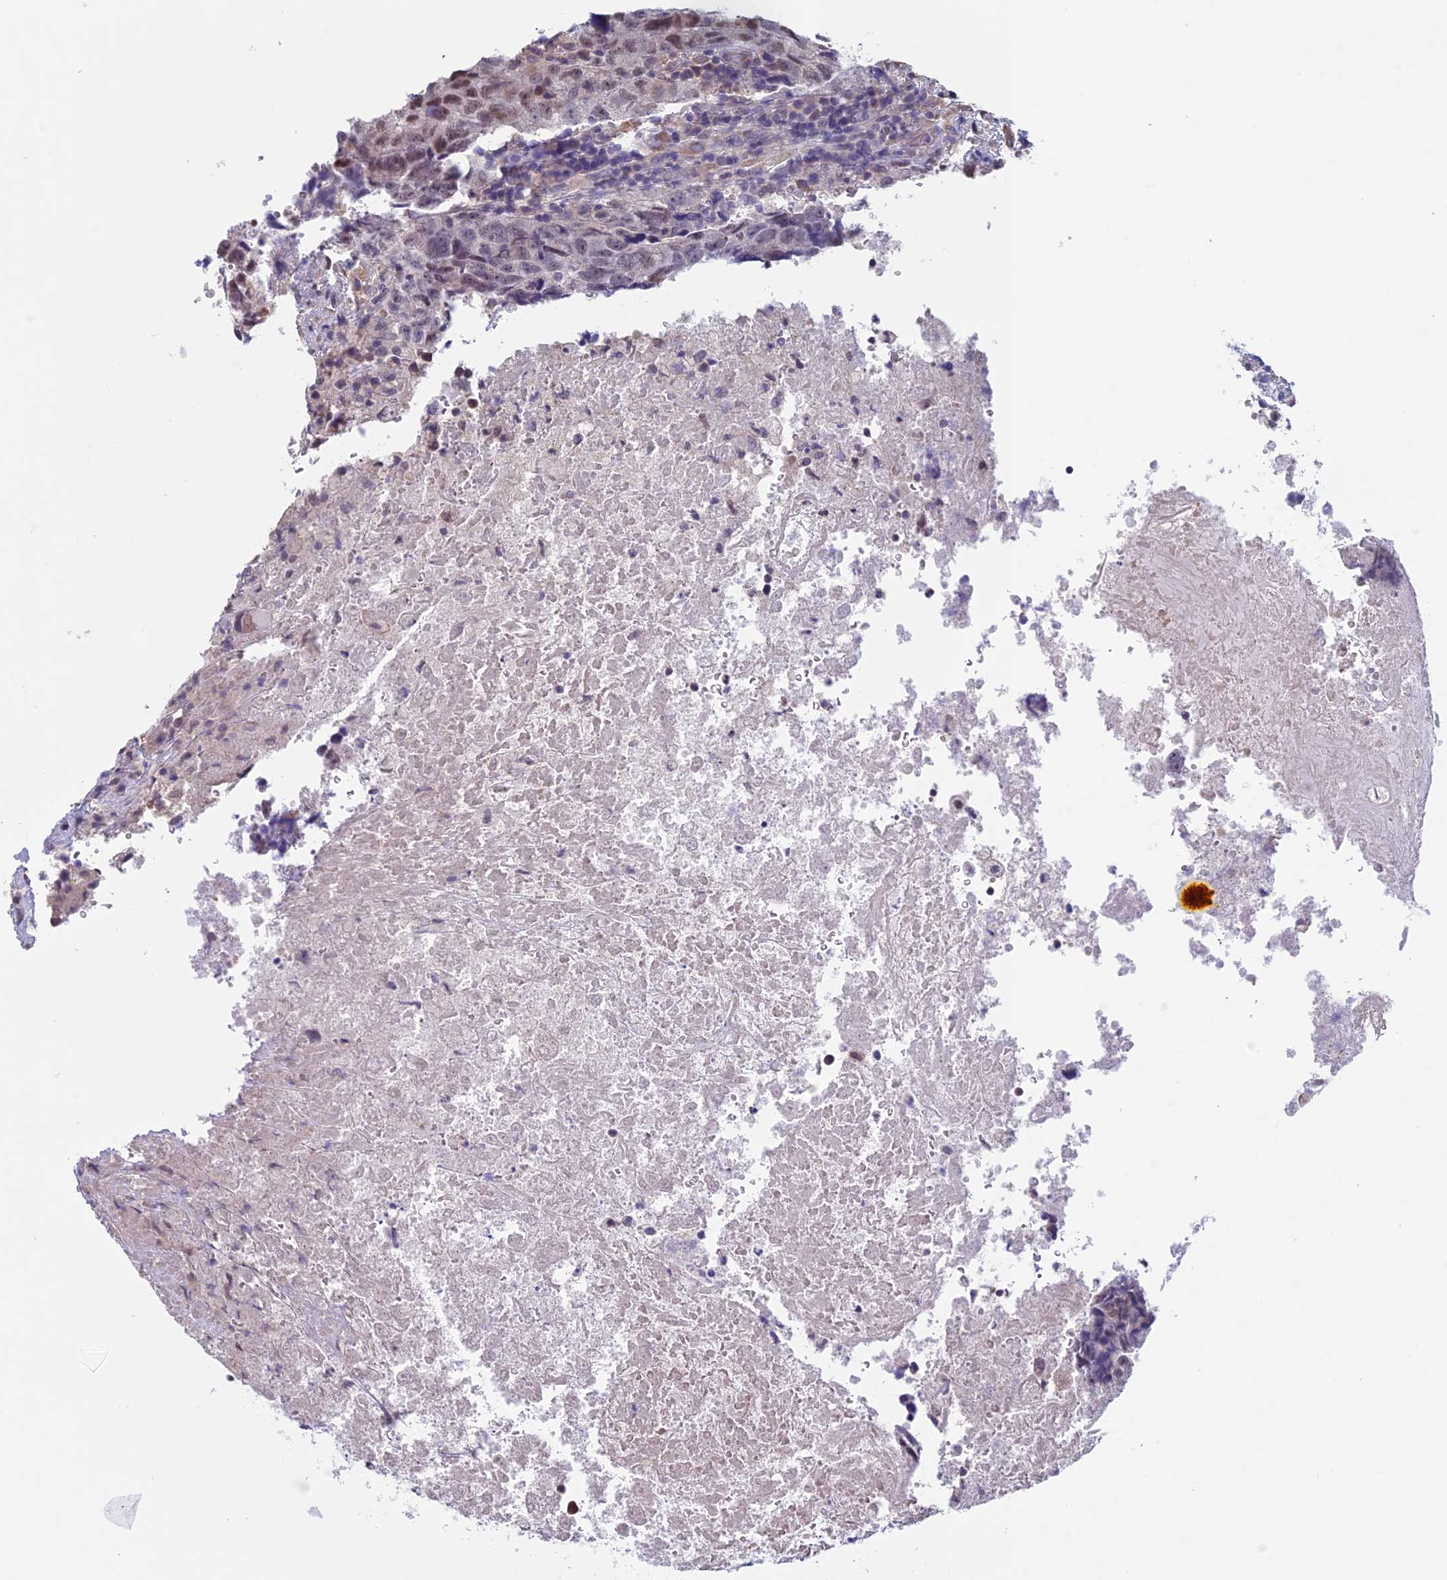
{"staining": {"intensity": "moderate", "quantity": "25%-75%", "location": "nuclear"}, "tissue": "testis cancer", "cell_type": "Tumor cells", "image_type": "cancer", "snomed": [{"axis": "morphology", "description": "Necrosis, NOS"}, {"axis": "morphology", "description": "Carcinoma, Embryonal, NOS"}, {"axis": "topography", "description": "Testis"}], "caption": "Approximately 25%-75% of tumor cells in human embryonal carcinoma (testis) display moderate nuclear protein positivity as visualized by brown immunohistochemical staining.", "gene": "SLC1A6", "patient": {"sex": "male", "age": 19}}